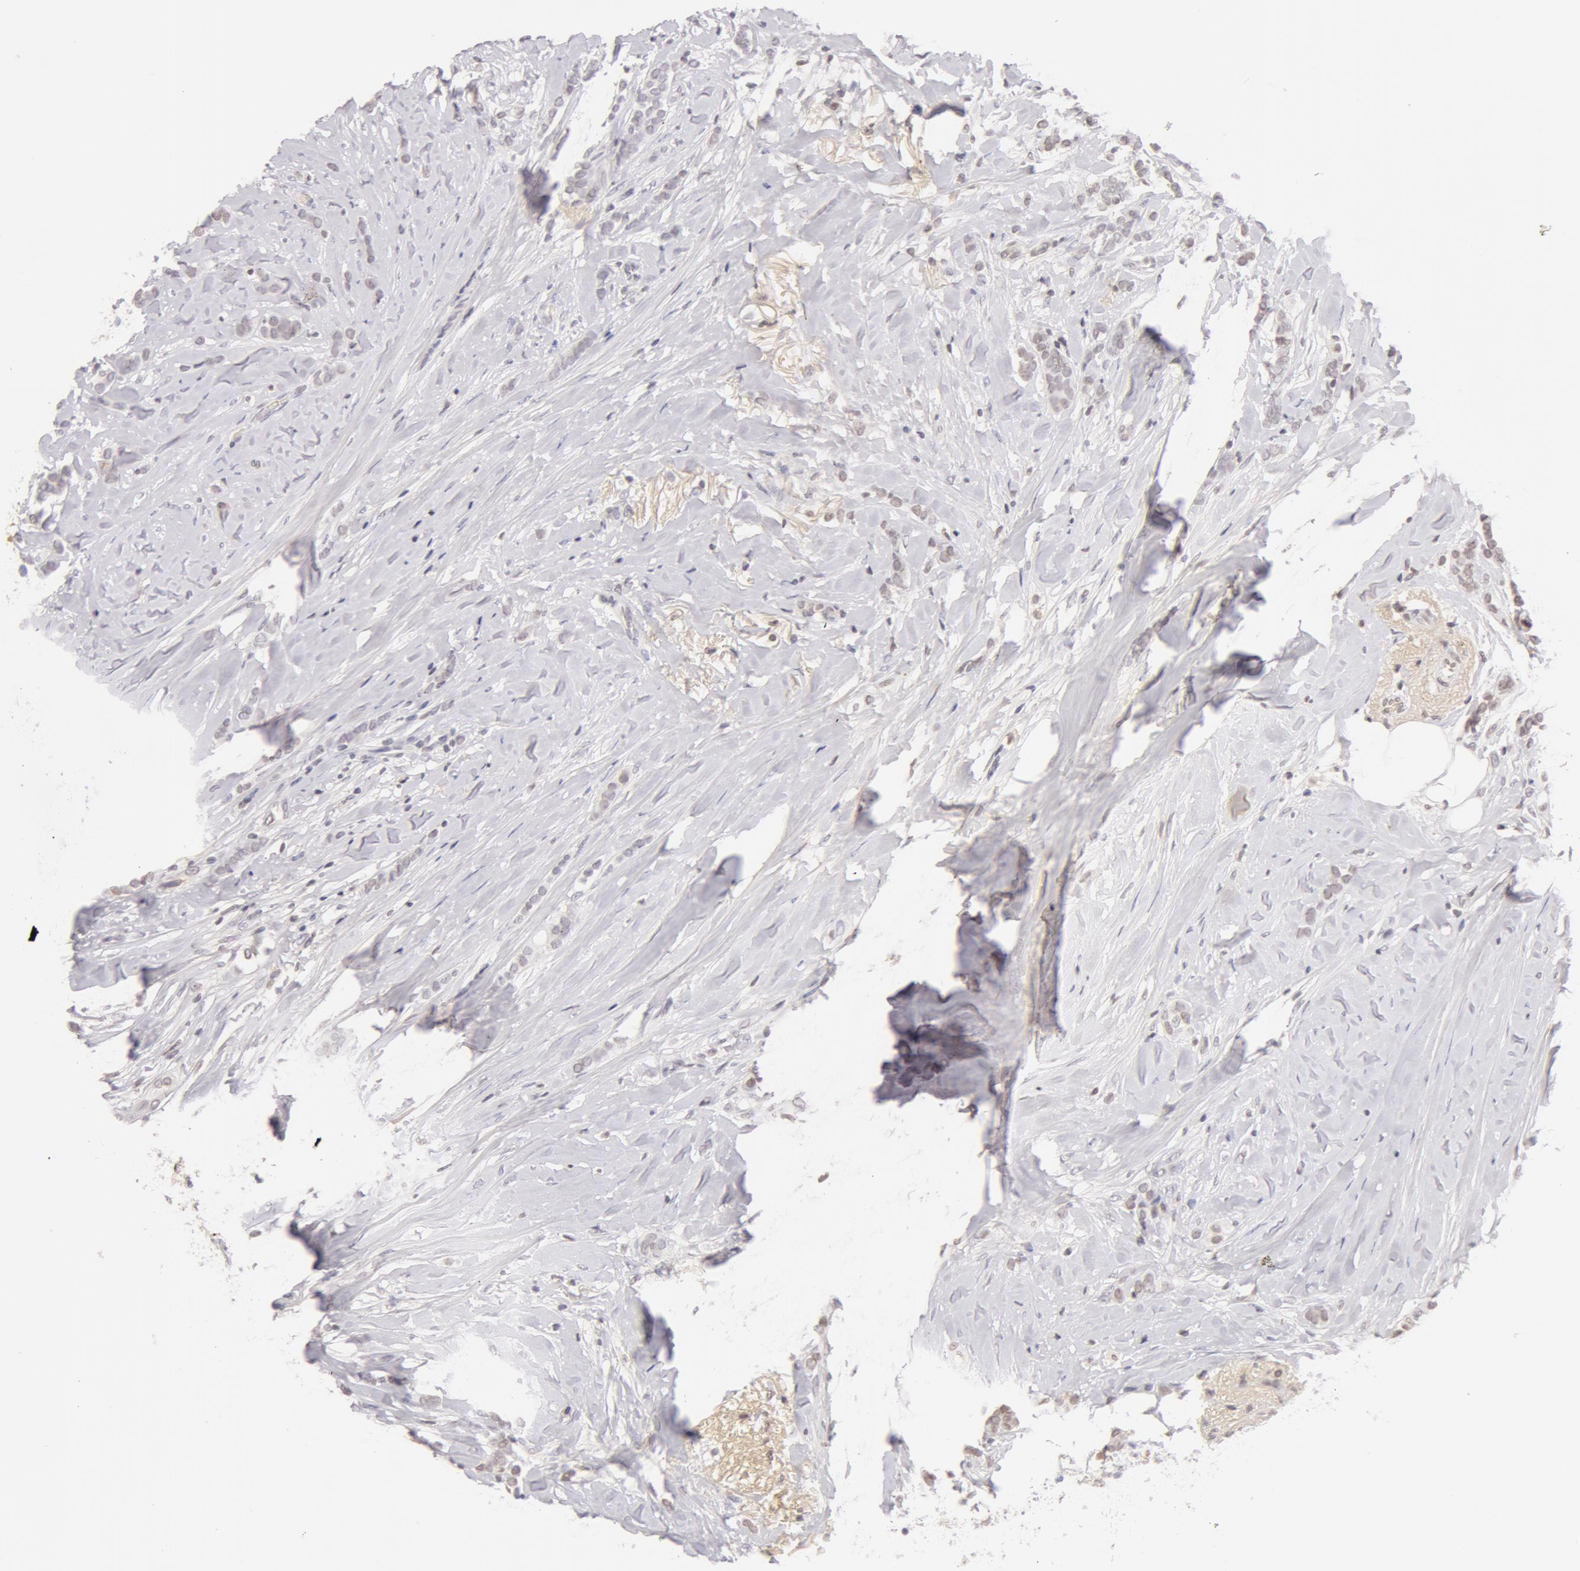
{"staining": {"intensity": "negative", "quantity": "none", "location": "none"}, "tissue": "breast cancer", "cell_type": "Tumor cells", "image_type": "cancer", "snomed": [{"axis": "morphology", "description": "Lobular carcinoma"}, {"axis": "topography", "description": "Breast"}], "caption": "High power microscopy histopathology image of an immunohistochemistry (IHC) micrograph of breast cancer, revealing no significant positivity in tumor cells.", "gene": "AHSG", "patient": {"sex": "female", "age": 56}}